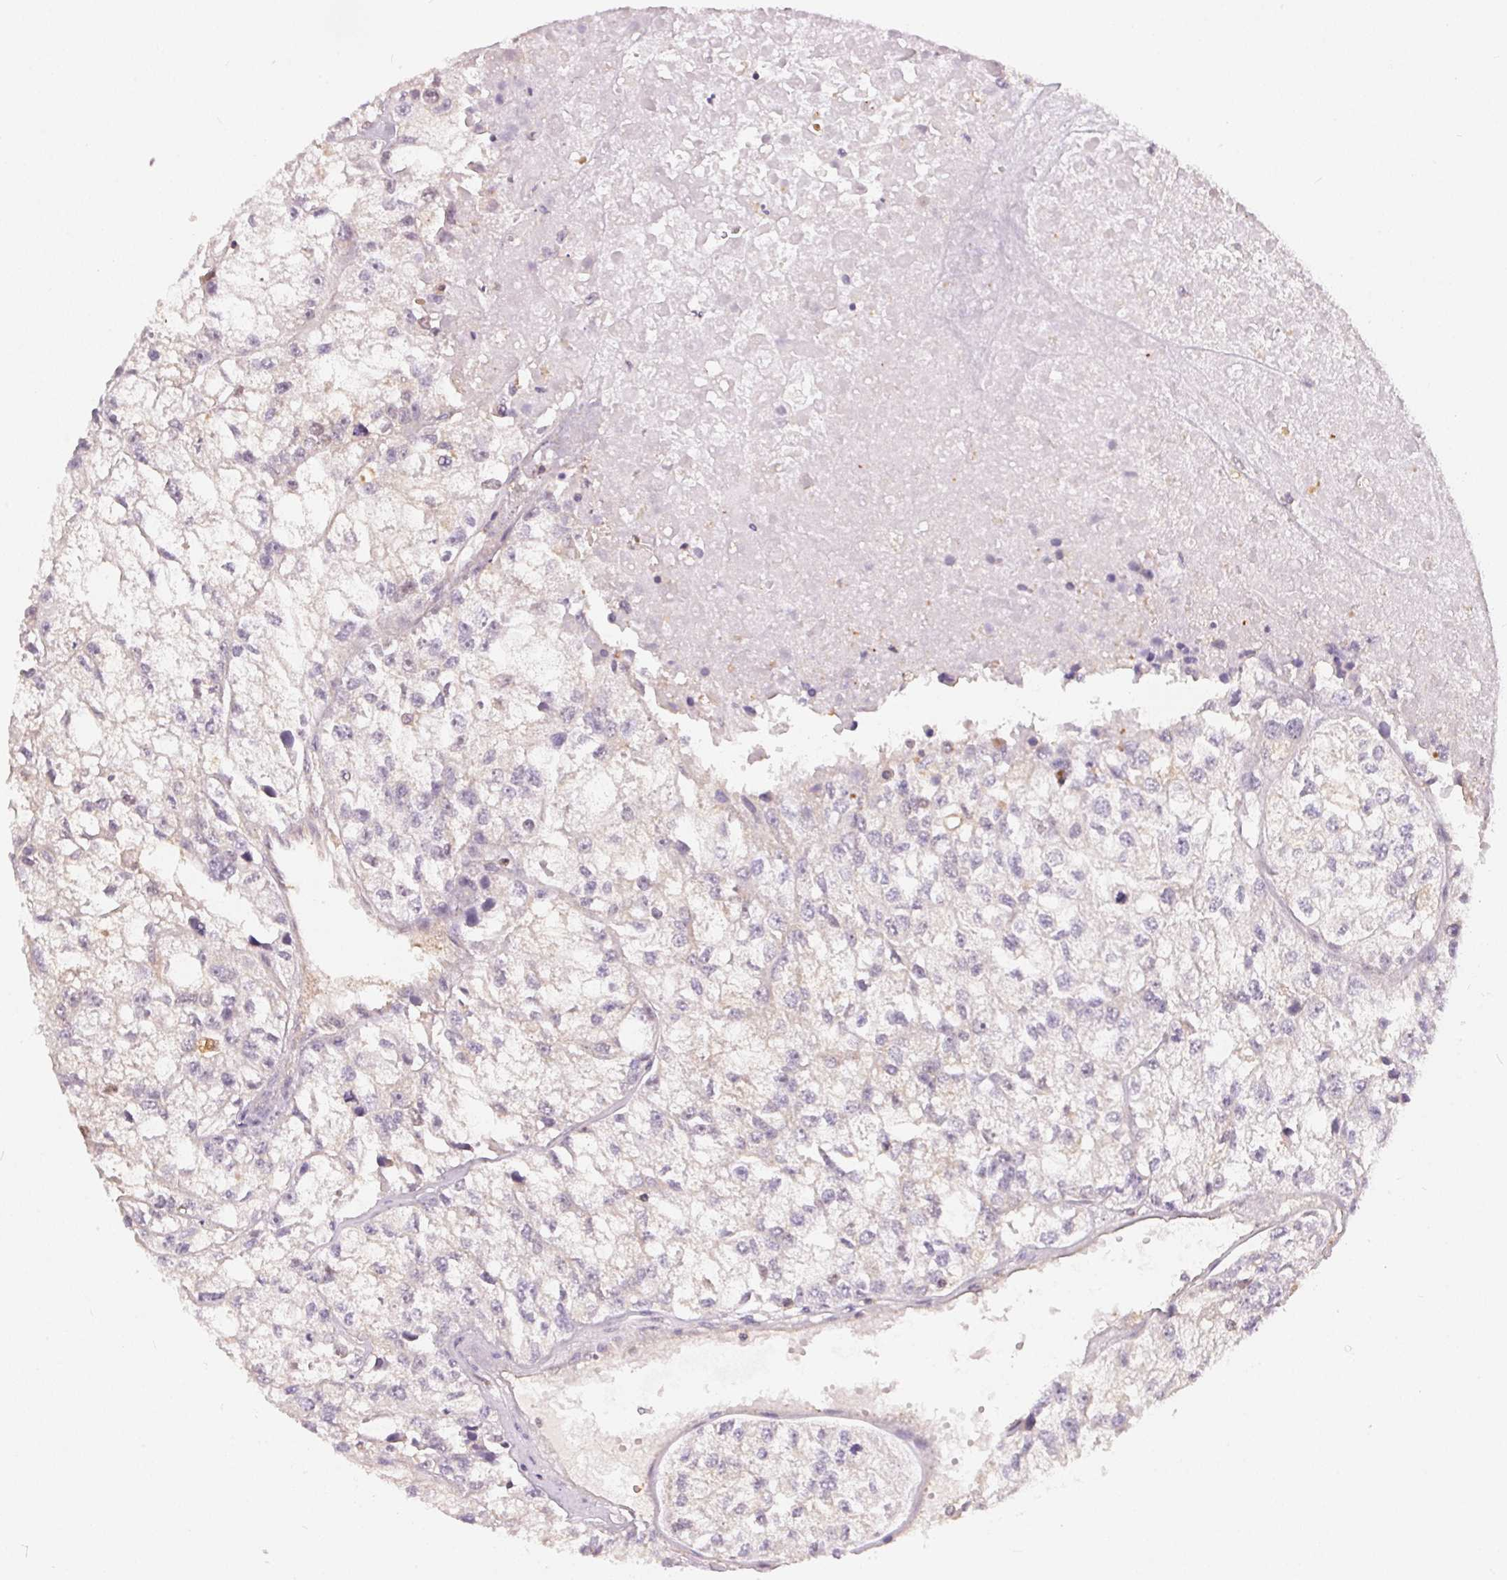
{"staining": {"intensity": "negative", "quantity": "none", "location": "none"}, "tissue": "renal cancer", "cell_type": "Tumor cells", "image_type": "cancer", "snomed": [{"axis": "morphology", "description": "Adenocarcinoma, NOS"}, {"axis": "topography", "description": "Kidney"}], "caption": "There is no significant staining in tumor cells of renal adenocarcinoma. Brightfield microscopy of immunohistochemistry (IHC) stained with DAB (brown) and hematoxylin (blue), captured at high magnification.", "gene": "BLMH", "patient": {"sex": "male", "age": 56}}